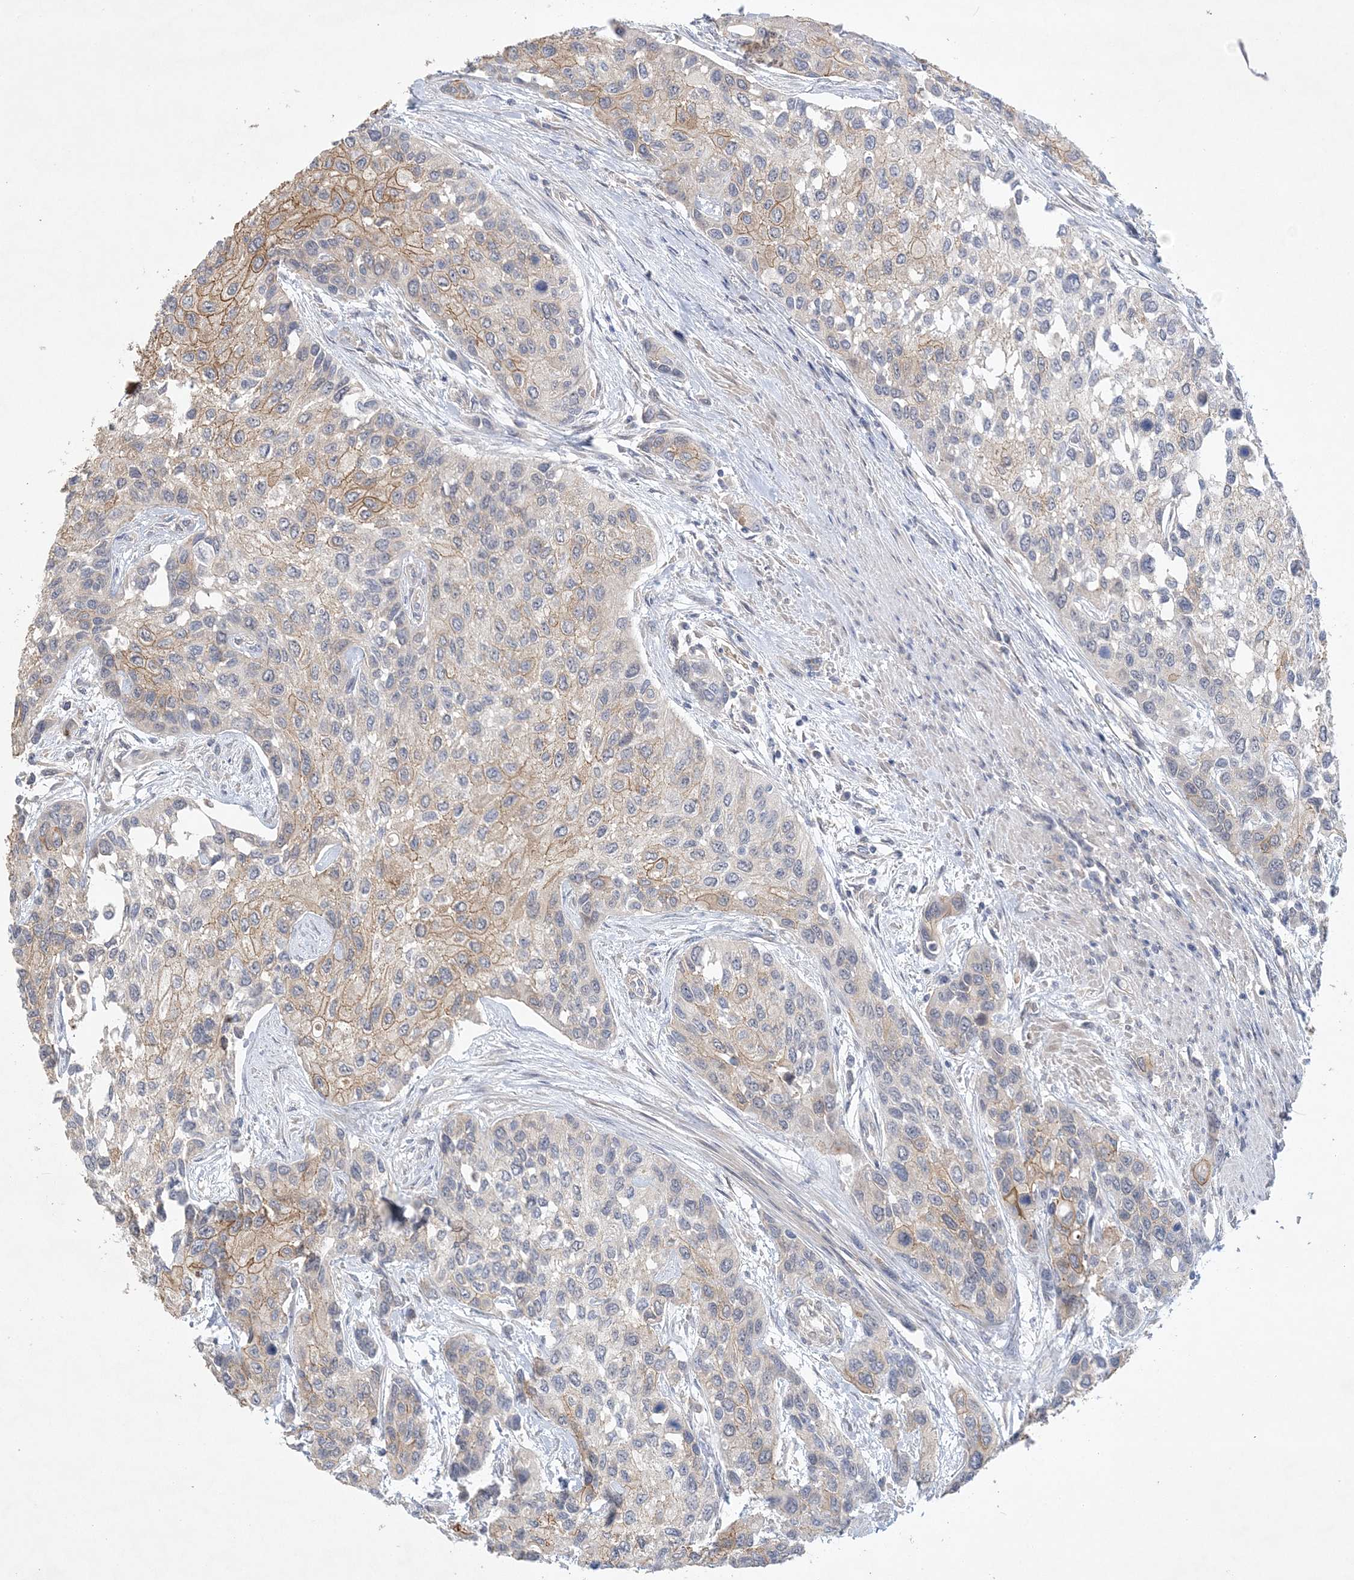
{"staining": {"intensity": "moderate", "quantity": "<25%", "location": "cytoplasmic/membranous"}, "tissue": "urothelial cancer", "cell_type": "Tumor cells", "image_type": "cancer", "snomed": [{"axis": "morphology", "description": "Normal tissue, NOS"}, {"axis": "morphology", "description": "Urothelial carcinoma, High grade"}, {"axis": "topography", "description": "Vascular tissue"}, {"axis": "topography", "description": "Urinary bladder"}], "caption": "About <25% of tumor cells in urothelial cancer show moderate cytoplasmic/membranous protein positivity as visualized by brown immunohistochemical staining.", "gene": "ANKRD35", "patient": {"sex": "female", "age": 56}}